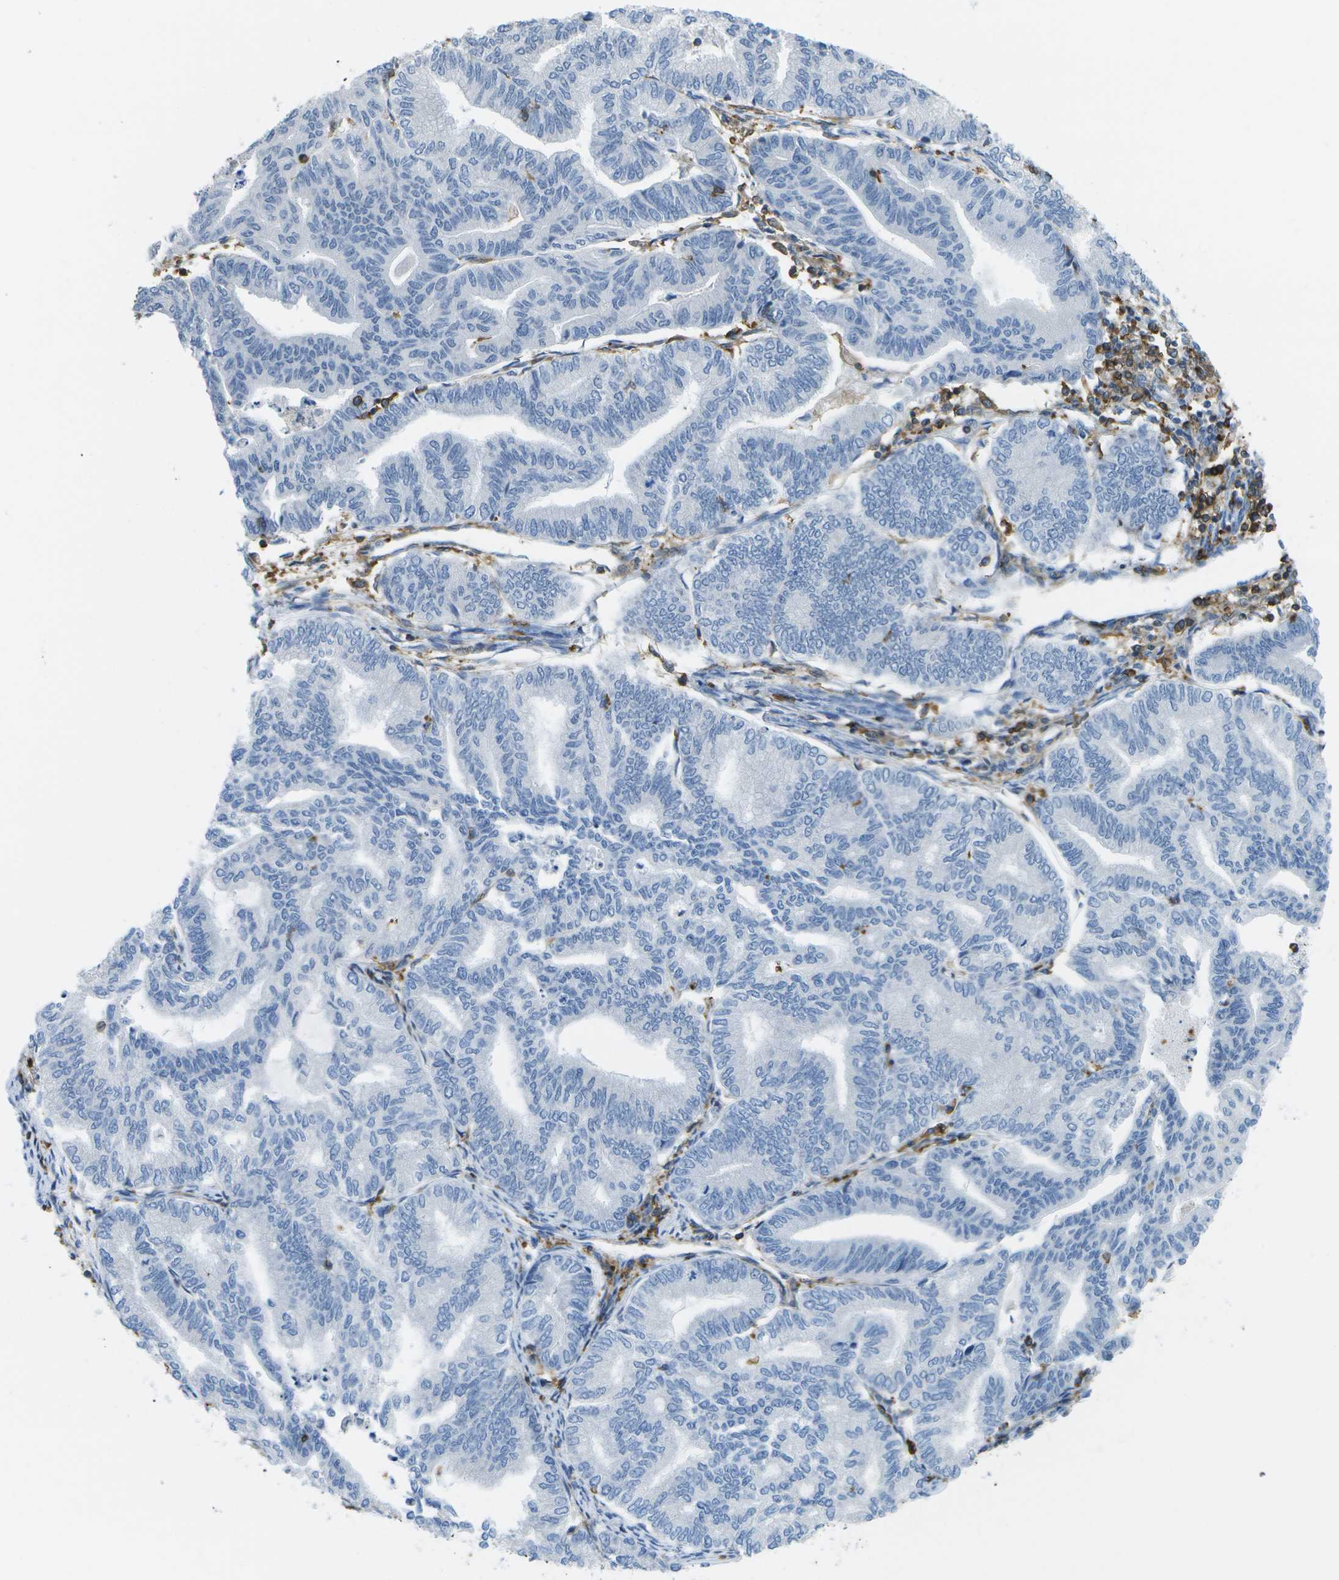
{"staining": {"intensity": "negative", "quantity": "none", "location": "none"}, "tissue": "endometrial cancer", "cell_type": "Tumor cells", "image_type": "cancer", "snomed": [{"axis": "morphology", "description": "Adenocarcinoma, NOS"}, {"axis": "topography", "description": "Endometrium"}], "caption": "IHC image of endometrial cancer (adenocarcinoma) stained for a protein (brown), which demonstrates no positivity in tumor cells.", "gene": "RCSD1", "patient": {"sex": "female", "age": 79}}